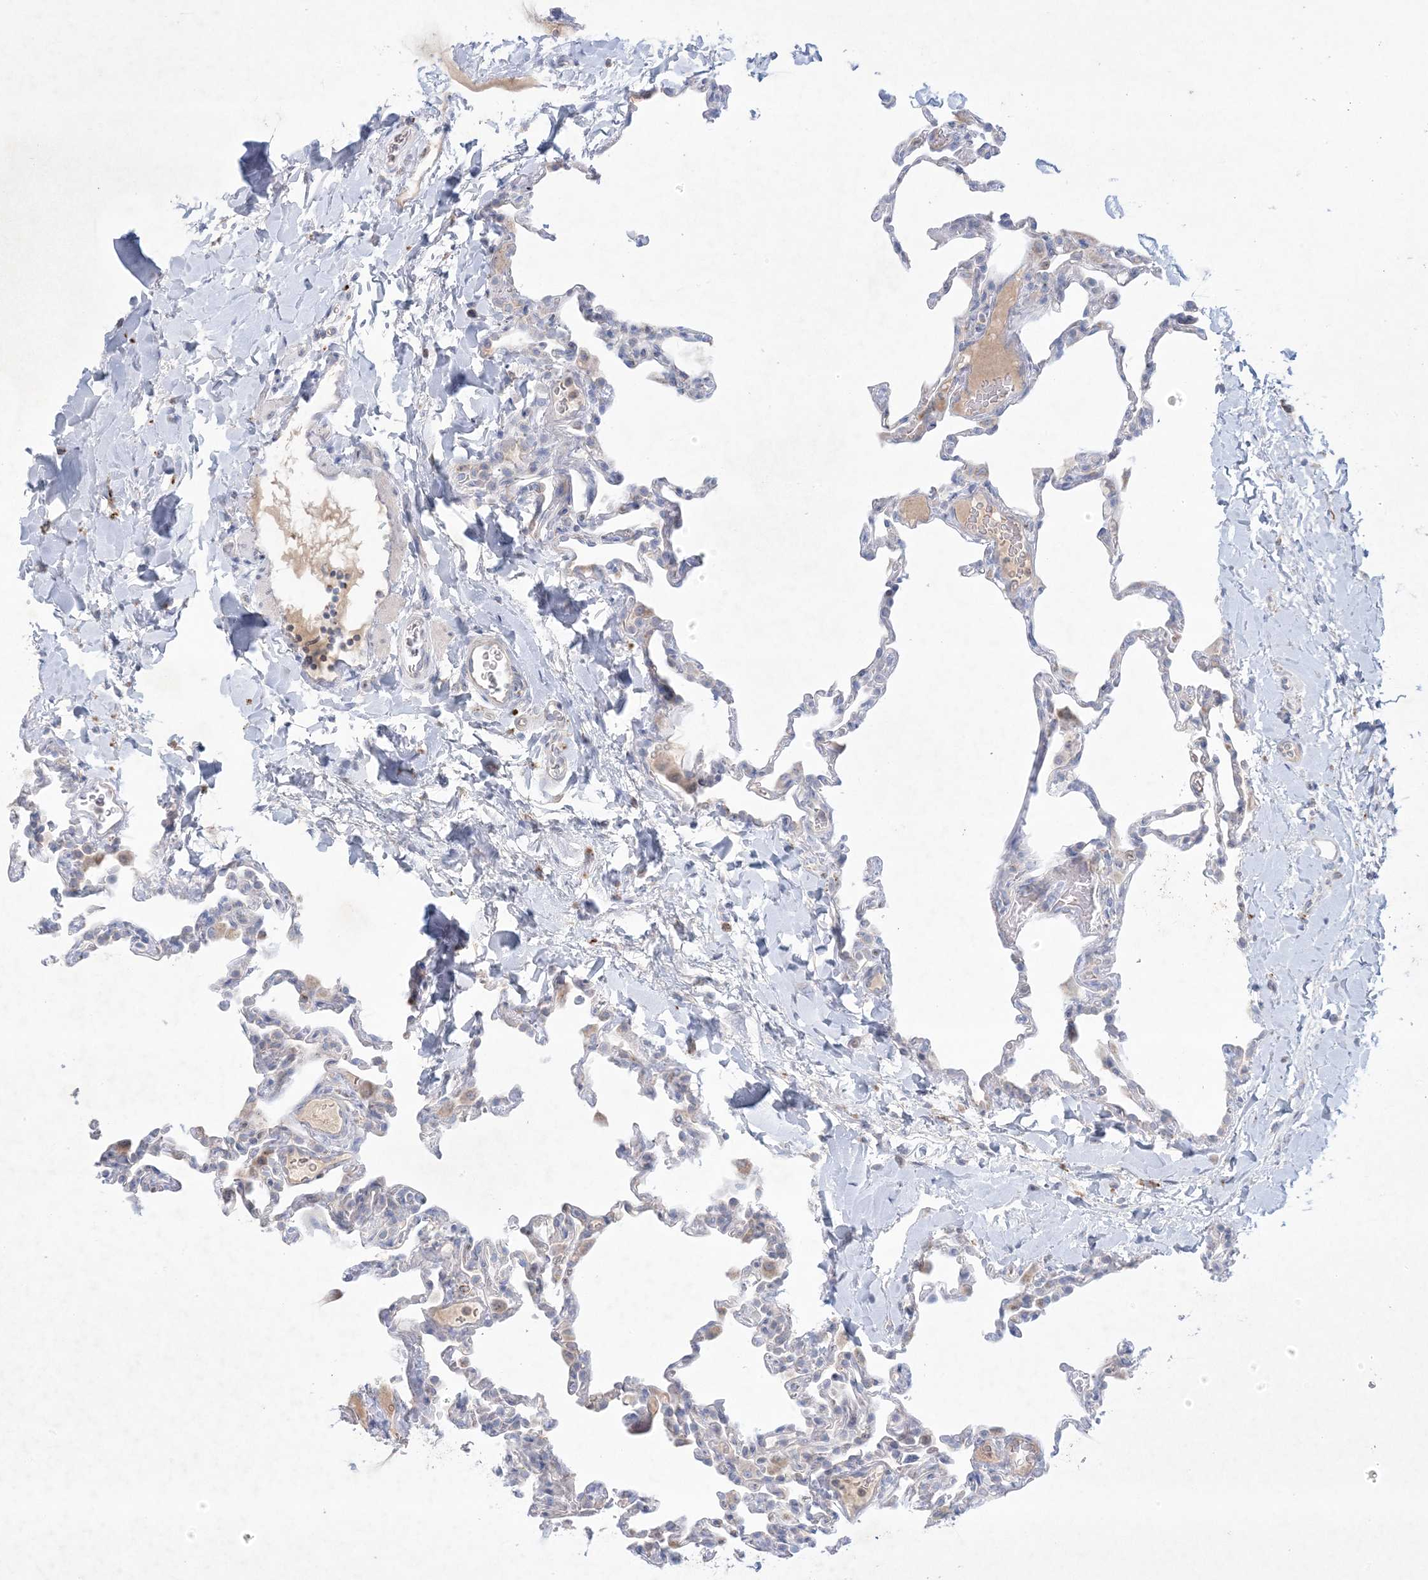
{"staining": {"intensity": "negative", "quantity": "none", "location": "none"}, "tissue": "lung", "cell_type": "Alveolar cells", "image_type": "normal", "snomed": [{"axis": "morphology", "description": "Normal tissue, NOS"}, {"axis": "topography", "description": "Lung"}], "caption": "A high-resolution histopathology image shows immunohistochemistry staining of normal lung, which shows no significant staining in alveolar cells.", "gene": "KCTD6", "patient": {"sex": "male", "age": 20}}